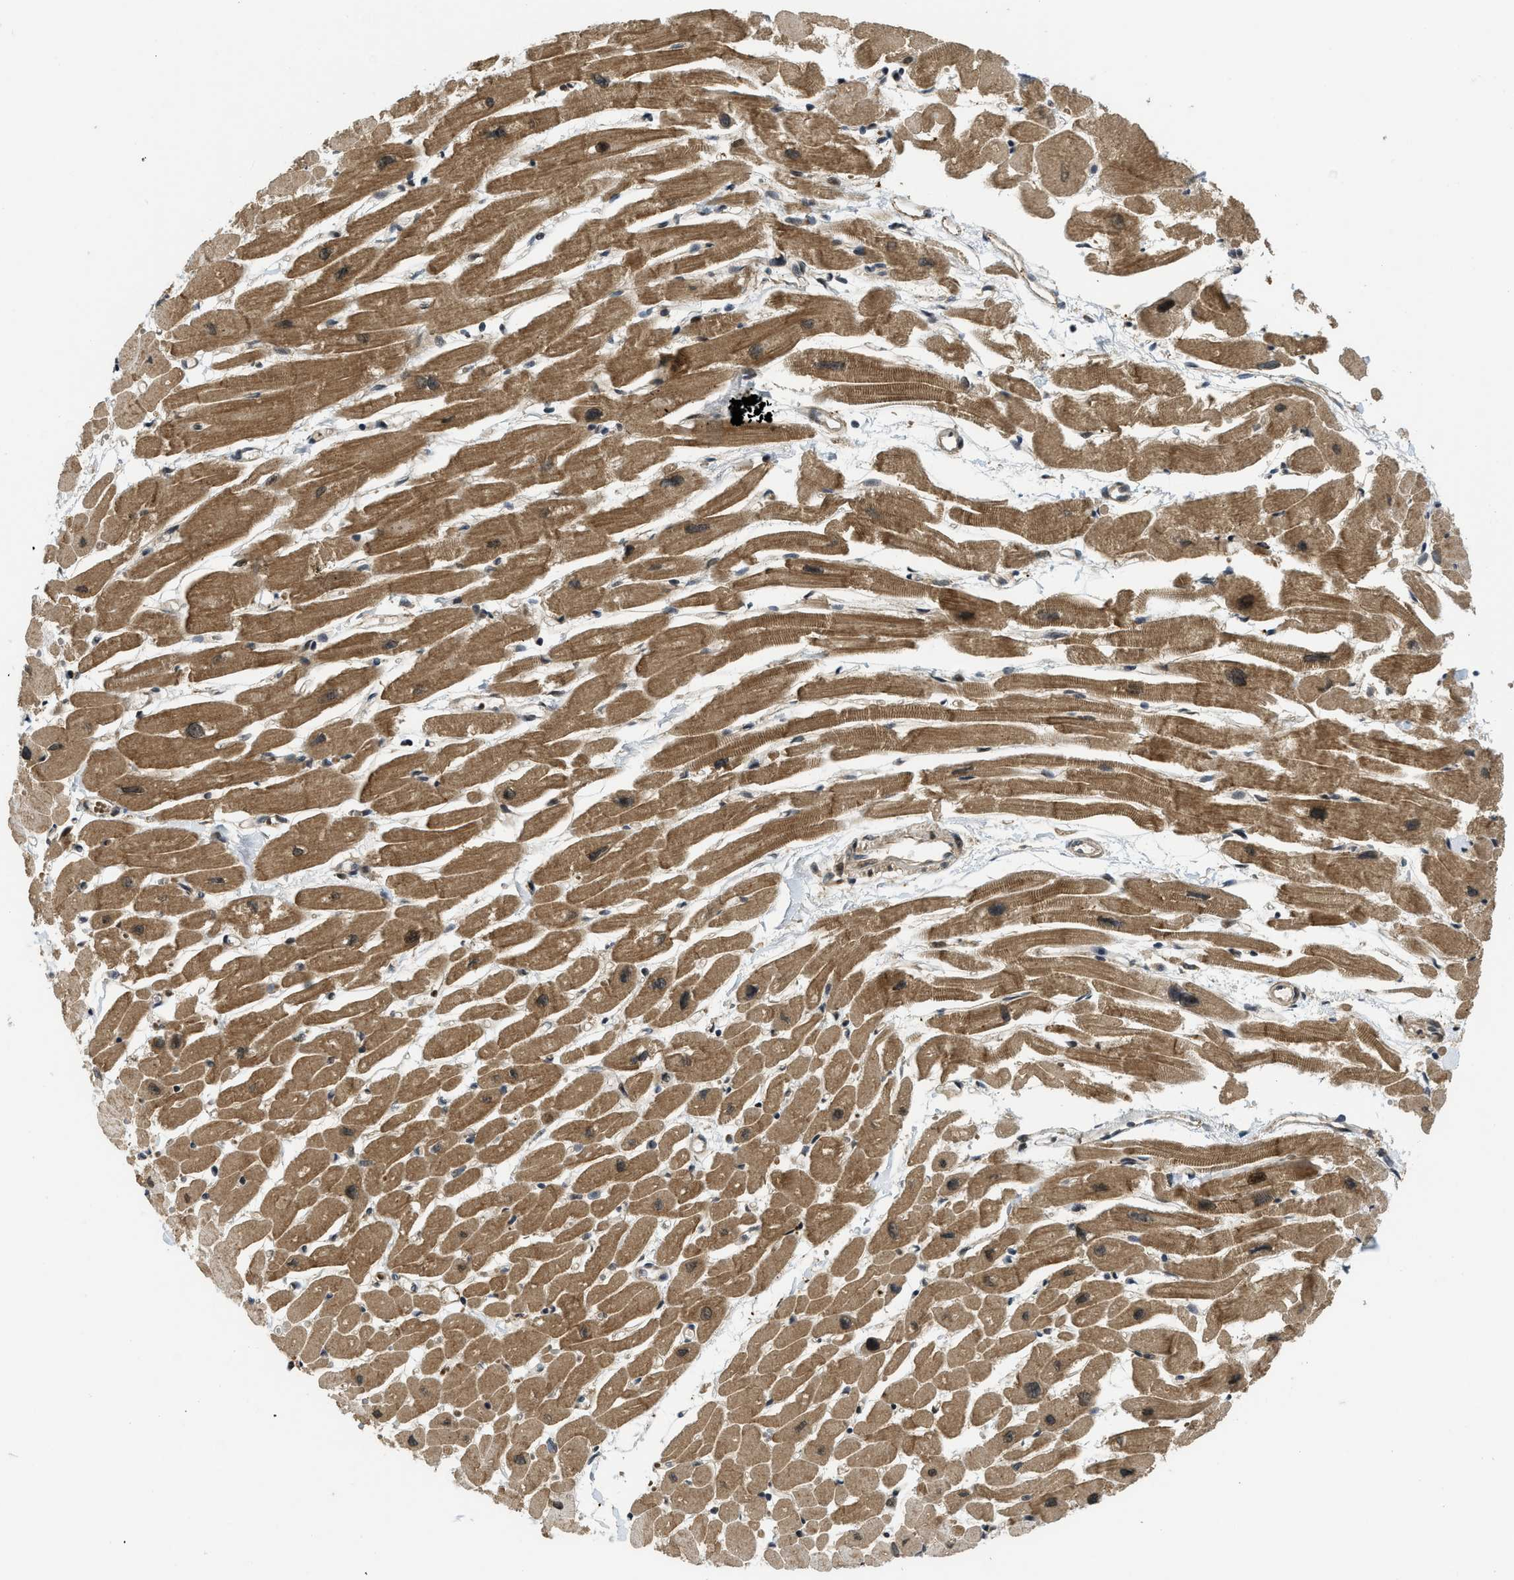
{"staining": {"intensity": "moderate", "quantity": ">75%", "location": "cytoplasmic/membranous,nuclear"}, "tissue": "heart muscle", "cell_type": "Cardiomyocytes", "image_type": "normal", "snomed": [{"axis": "morphology", "description": "Normal tissue, NOS"}, {"axis": "topography", "description": "Heart"}], "caption": "Cardiomyocytes reveal medium levels of moderate cytoplasmic/membranous,nuclear positivity in about >75% of cells in unremarkable heart muscle. The protein is shown in brown color, while the nuclei are stained blue.", "gene": "DNAJC28", "patient": {"sex": "female", "age": 54}}